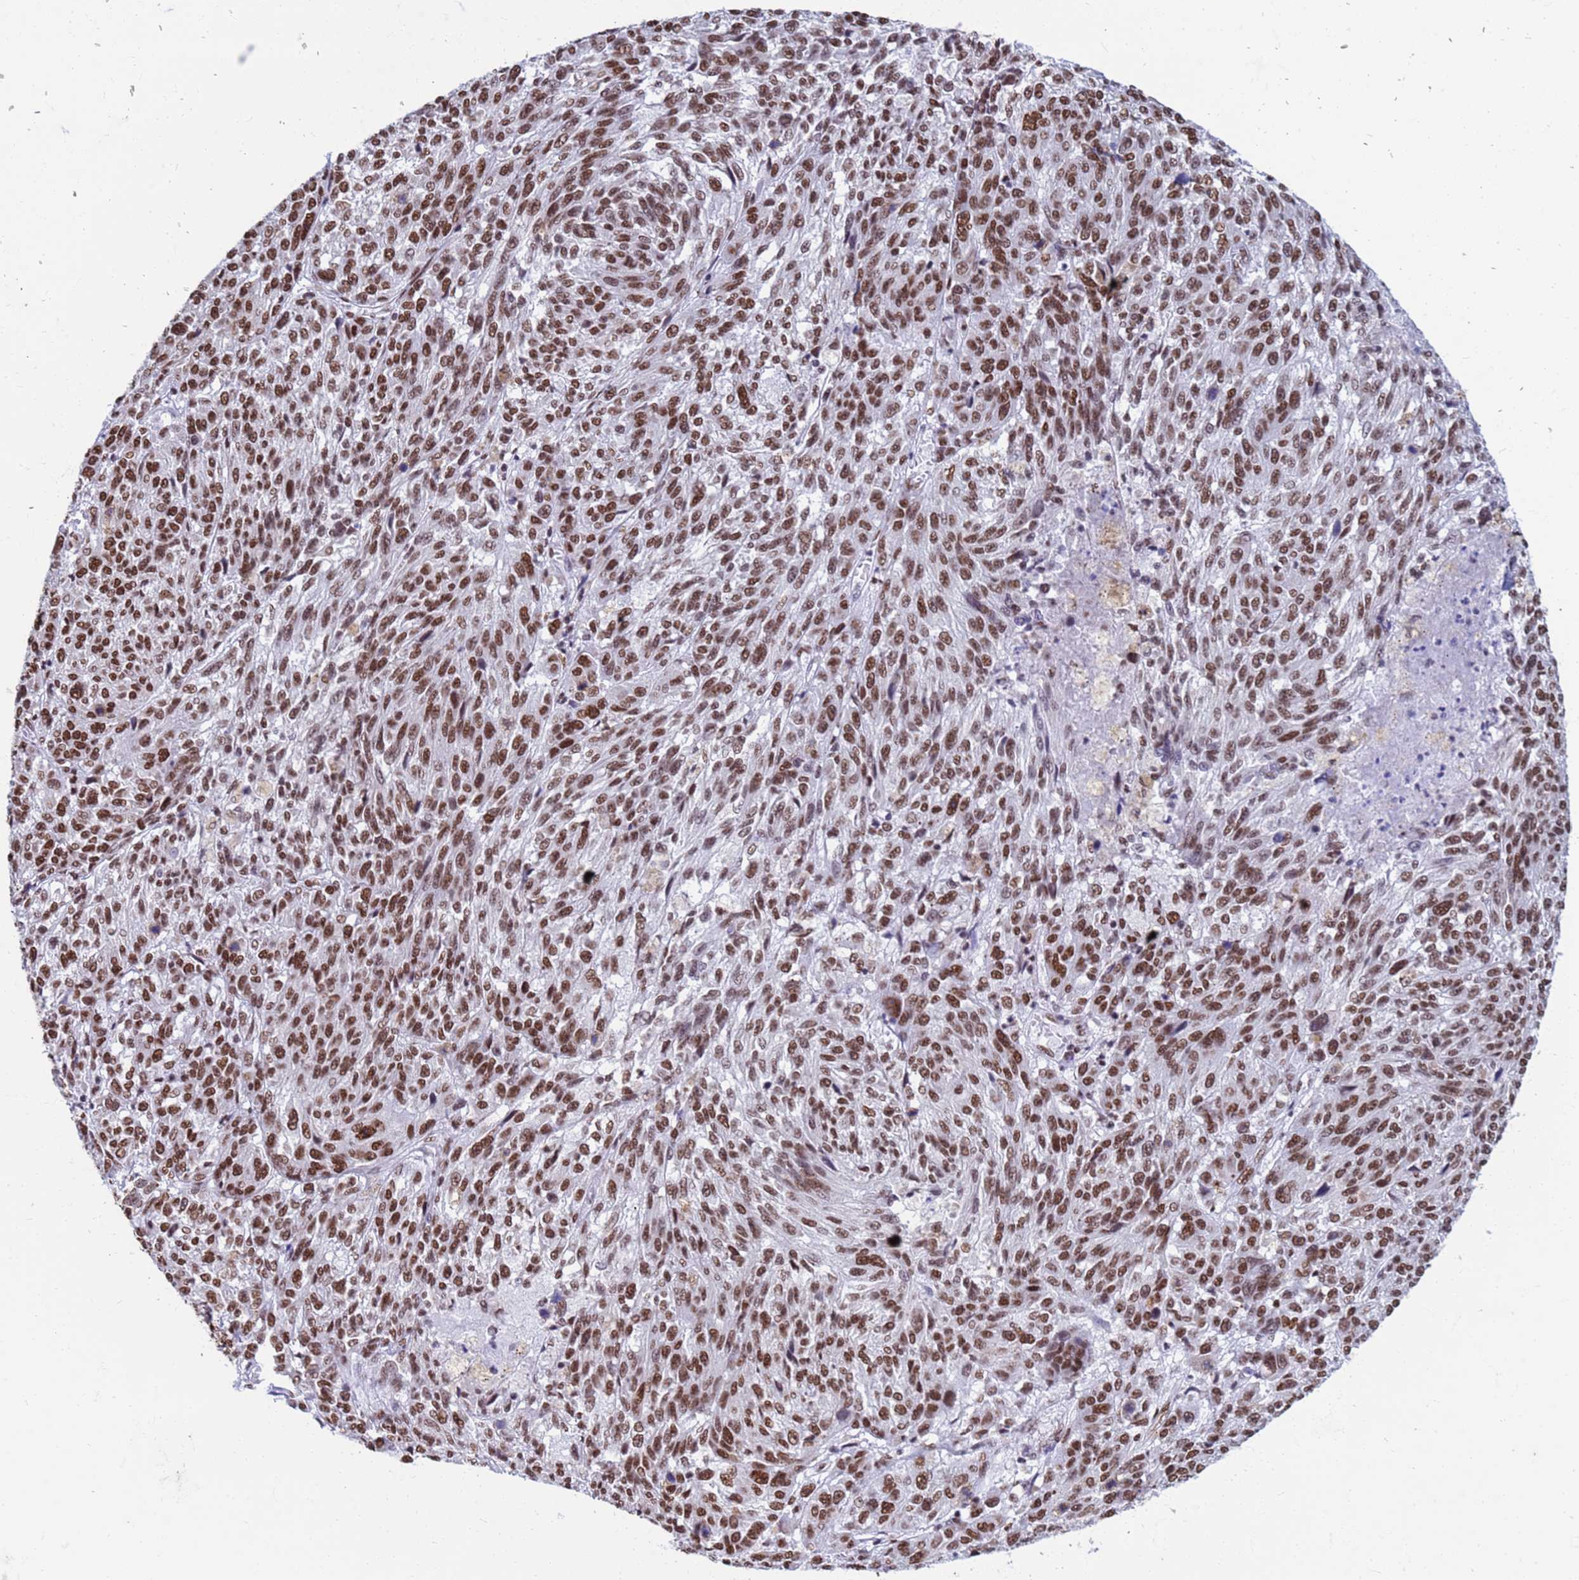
{"staining": {"intensity": "strong", "quantity": ">75%", "location": "nuclear"}, "tissue": "melanoma", "cell_type": "Tumor cells", "image_type": "cancer", "snomed": [{"axis": "morphology", "description": "Malignant melanoma, NOS"}, {"axis": "topography", "description": "Skin"}], "caption": "A photomicrograph showing strong nuclear staining in about >75% of tumor cells in melanoma, as visualized by brown immunohistochemical staining.", "gene": "FAM170B", "patient": {"sex": "male", "age": 53}}